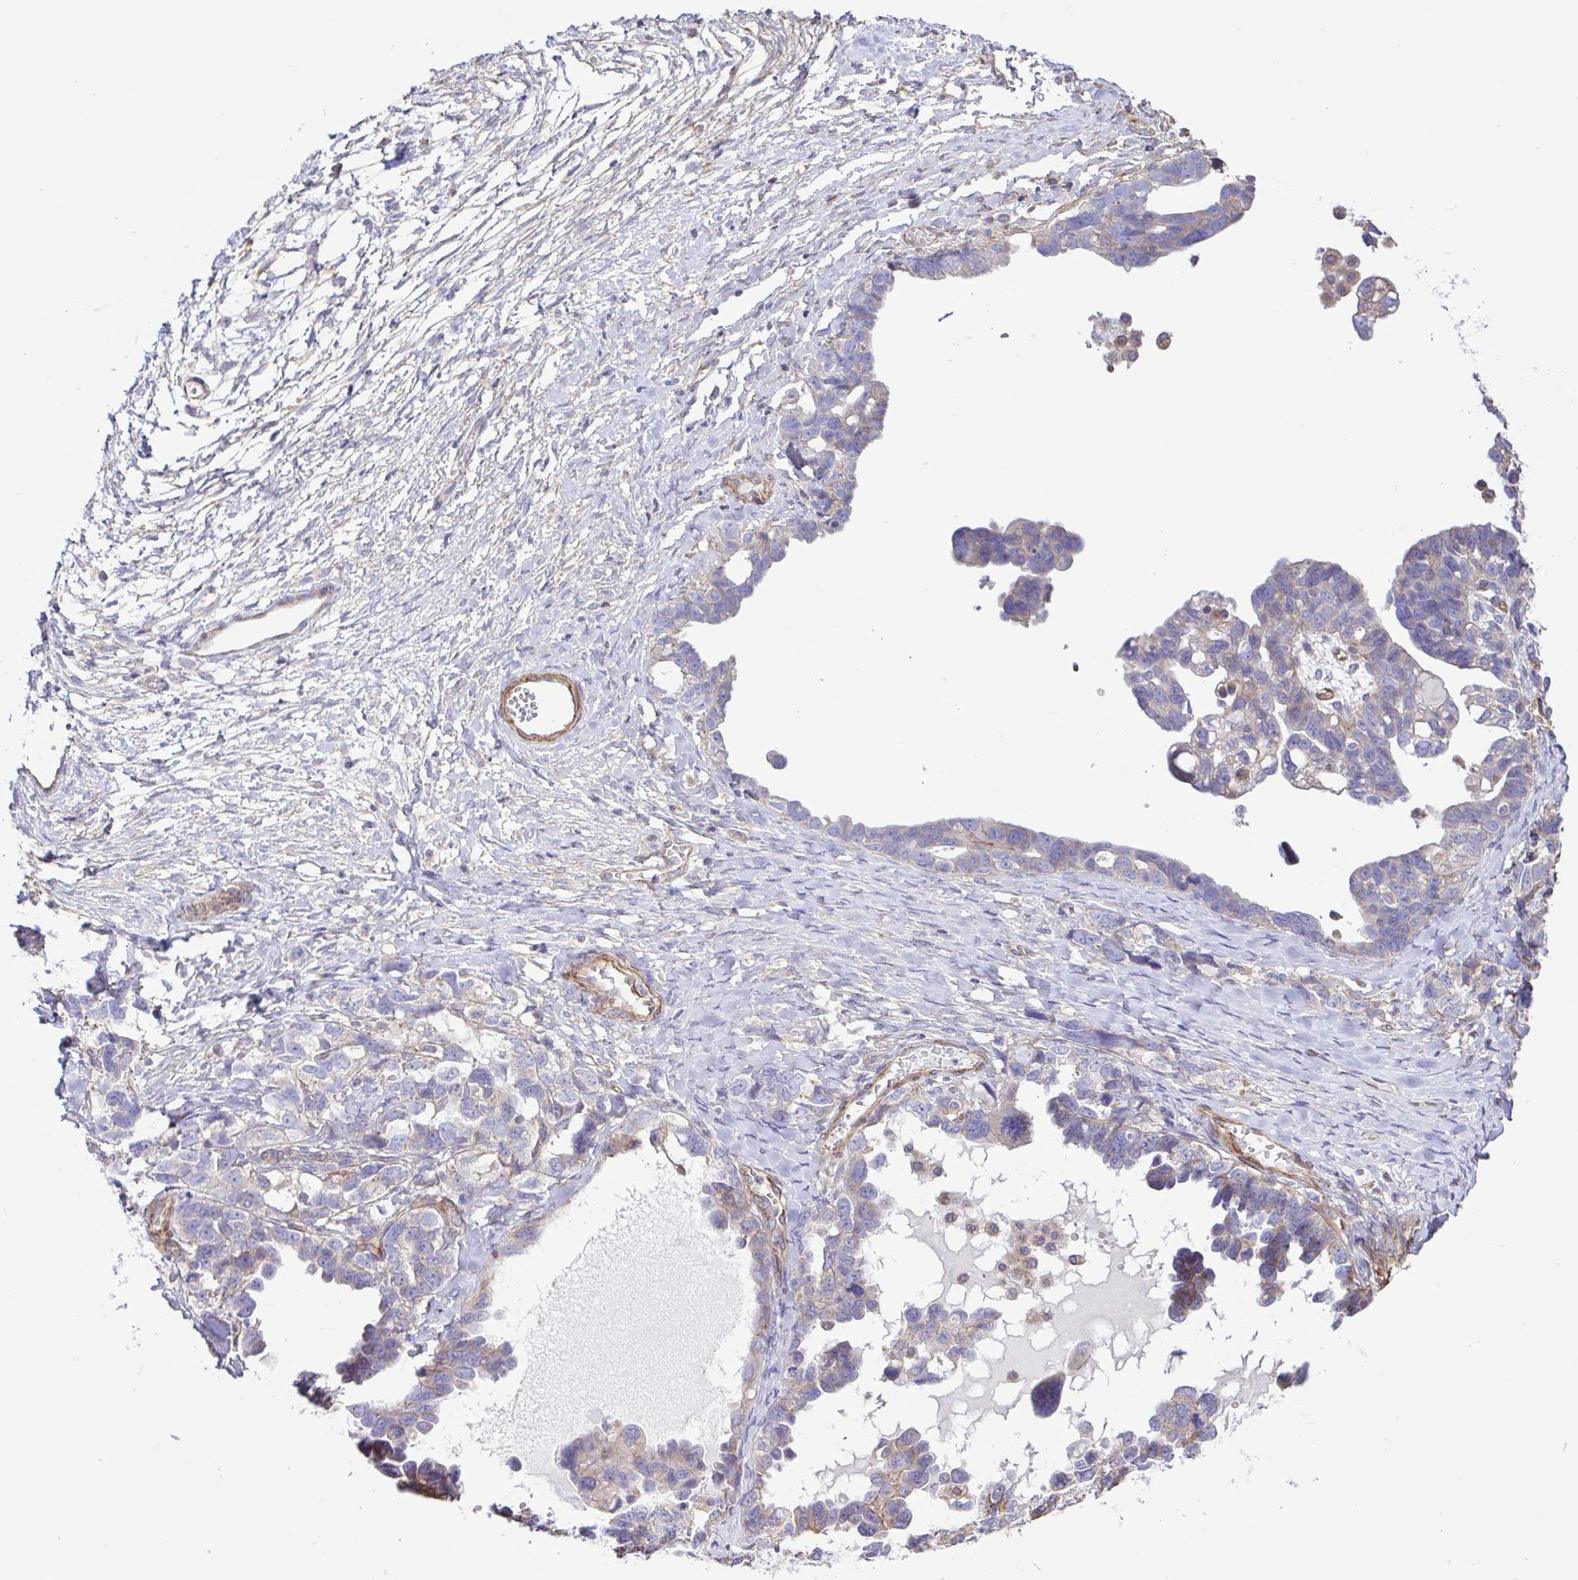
{"staining": {"intensity": "negative", "quantity": "none", "location": "none"}, "tissue": "ovarian cancer", "cell_type": "Tumor cells", "image_type": "cancer", "snomed": [{"axis": "morphology", "description": "Cystadenocarcinoma, serous, NOS"}, {"axis": "topography", "description": "Ovary"}], "caption": "Immunohistochemical staining of human ovarian cancer (serous cystadenocarcinoma) shows no significant positivity in tumor cells.", "gene": "FLT1", "patient": {"sex": "female", "age": 69}}